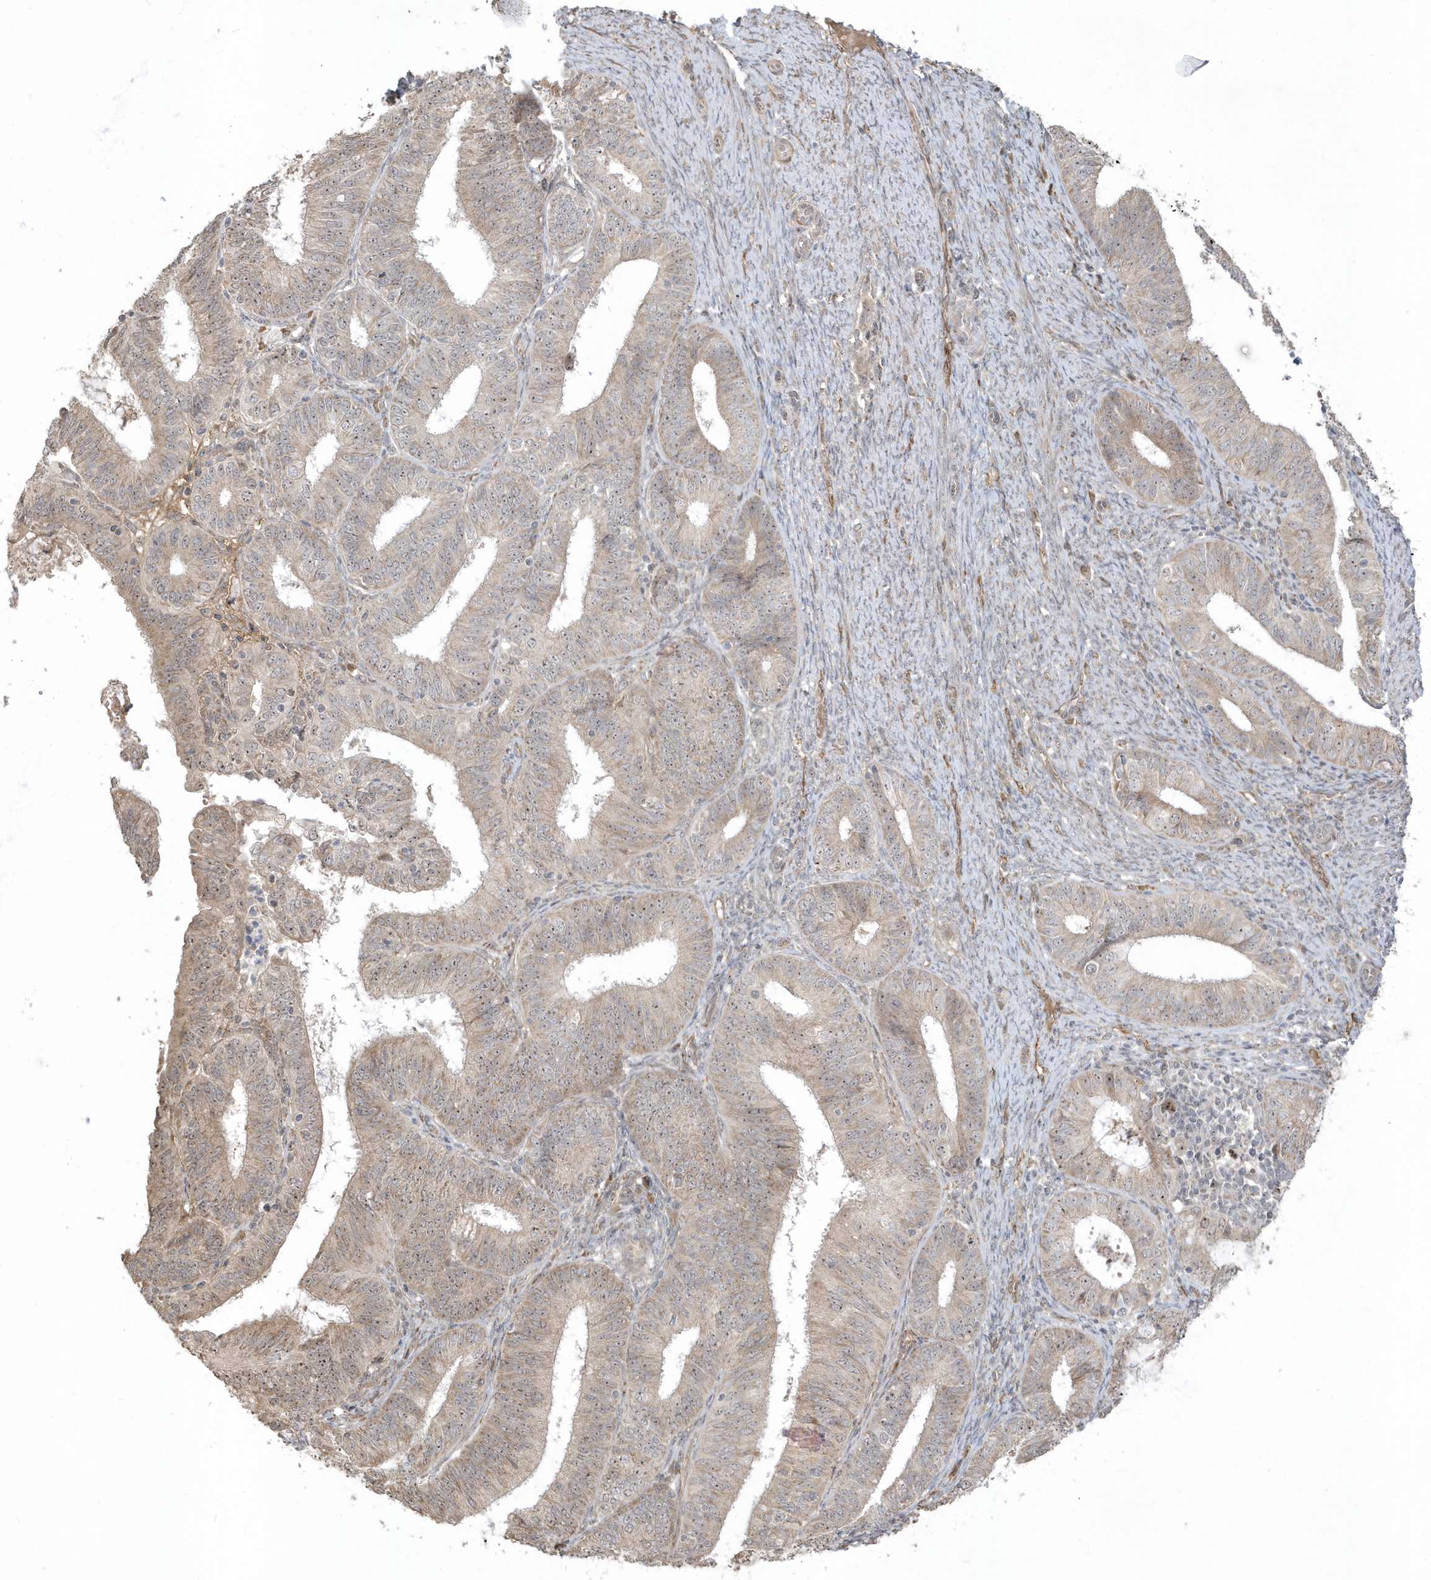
{"staining": {"intensity": "weak", "quantity": "25%-75%", "location": "cytoplasmic/membranous"}, "tissue": "endometrial cancer", "cell_type": "Tumor cells", "image_type": "cancer", "snomed": [{"axis": "morphology", "description": "Adenocarcinoma, NOS"}, {"axis": "topography", "description": "Endometrium"}], "caption": "An immunohistochemistry micrograph of neoplastic tissue is shown. Protein staining in brown labels weak cytoplasmic/membranous positivity in endometrial cancer (adenocarcinoma) within tumor cells.", "gene": "ECM2", "patient": {"sex": "female", "age": 51}}